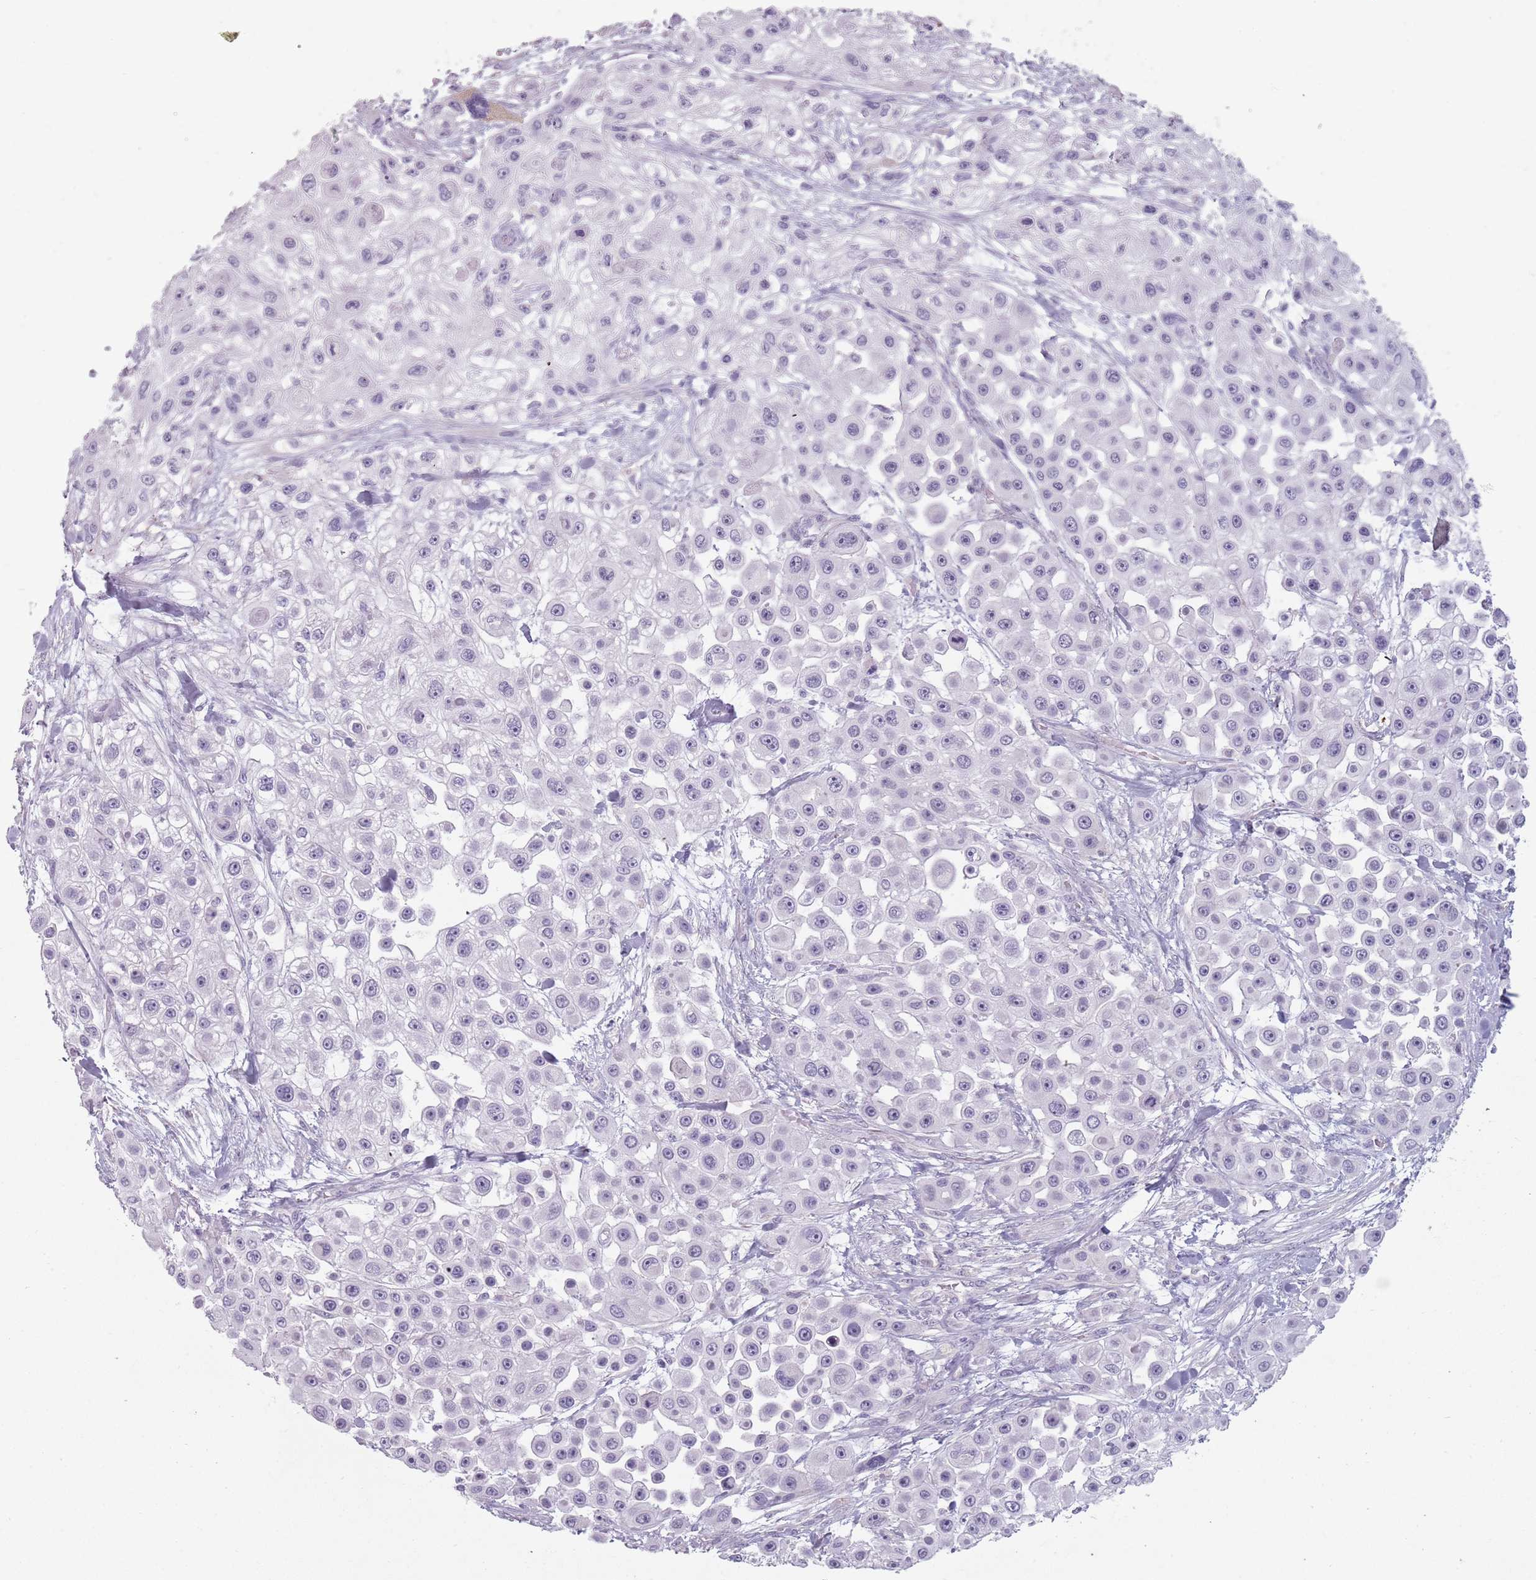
{"staining": {"intensity": "negative", "quantity": "none", "location": "none"}, "tissue": "skin cancer", "cell_type": "Tumor cells", "image_type": "cancer", "snomed": [{"axis": "morphology", "description": "Squamous cell carcinoma, NOS"}, {"axis": "topography", "description": "Skin"}], "caption": "Image shows no protein positivity in tumor cells of skin cancer tissue.", "gene": "CEP19", "patient": {"sex": "male", "age": 67}}